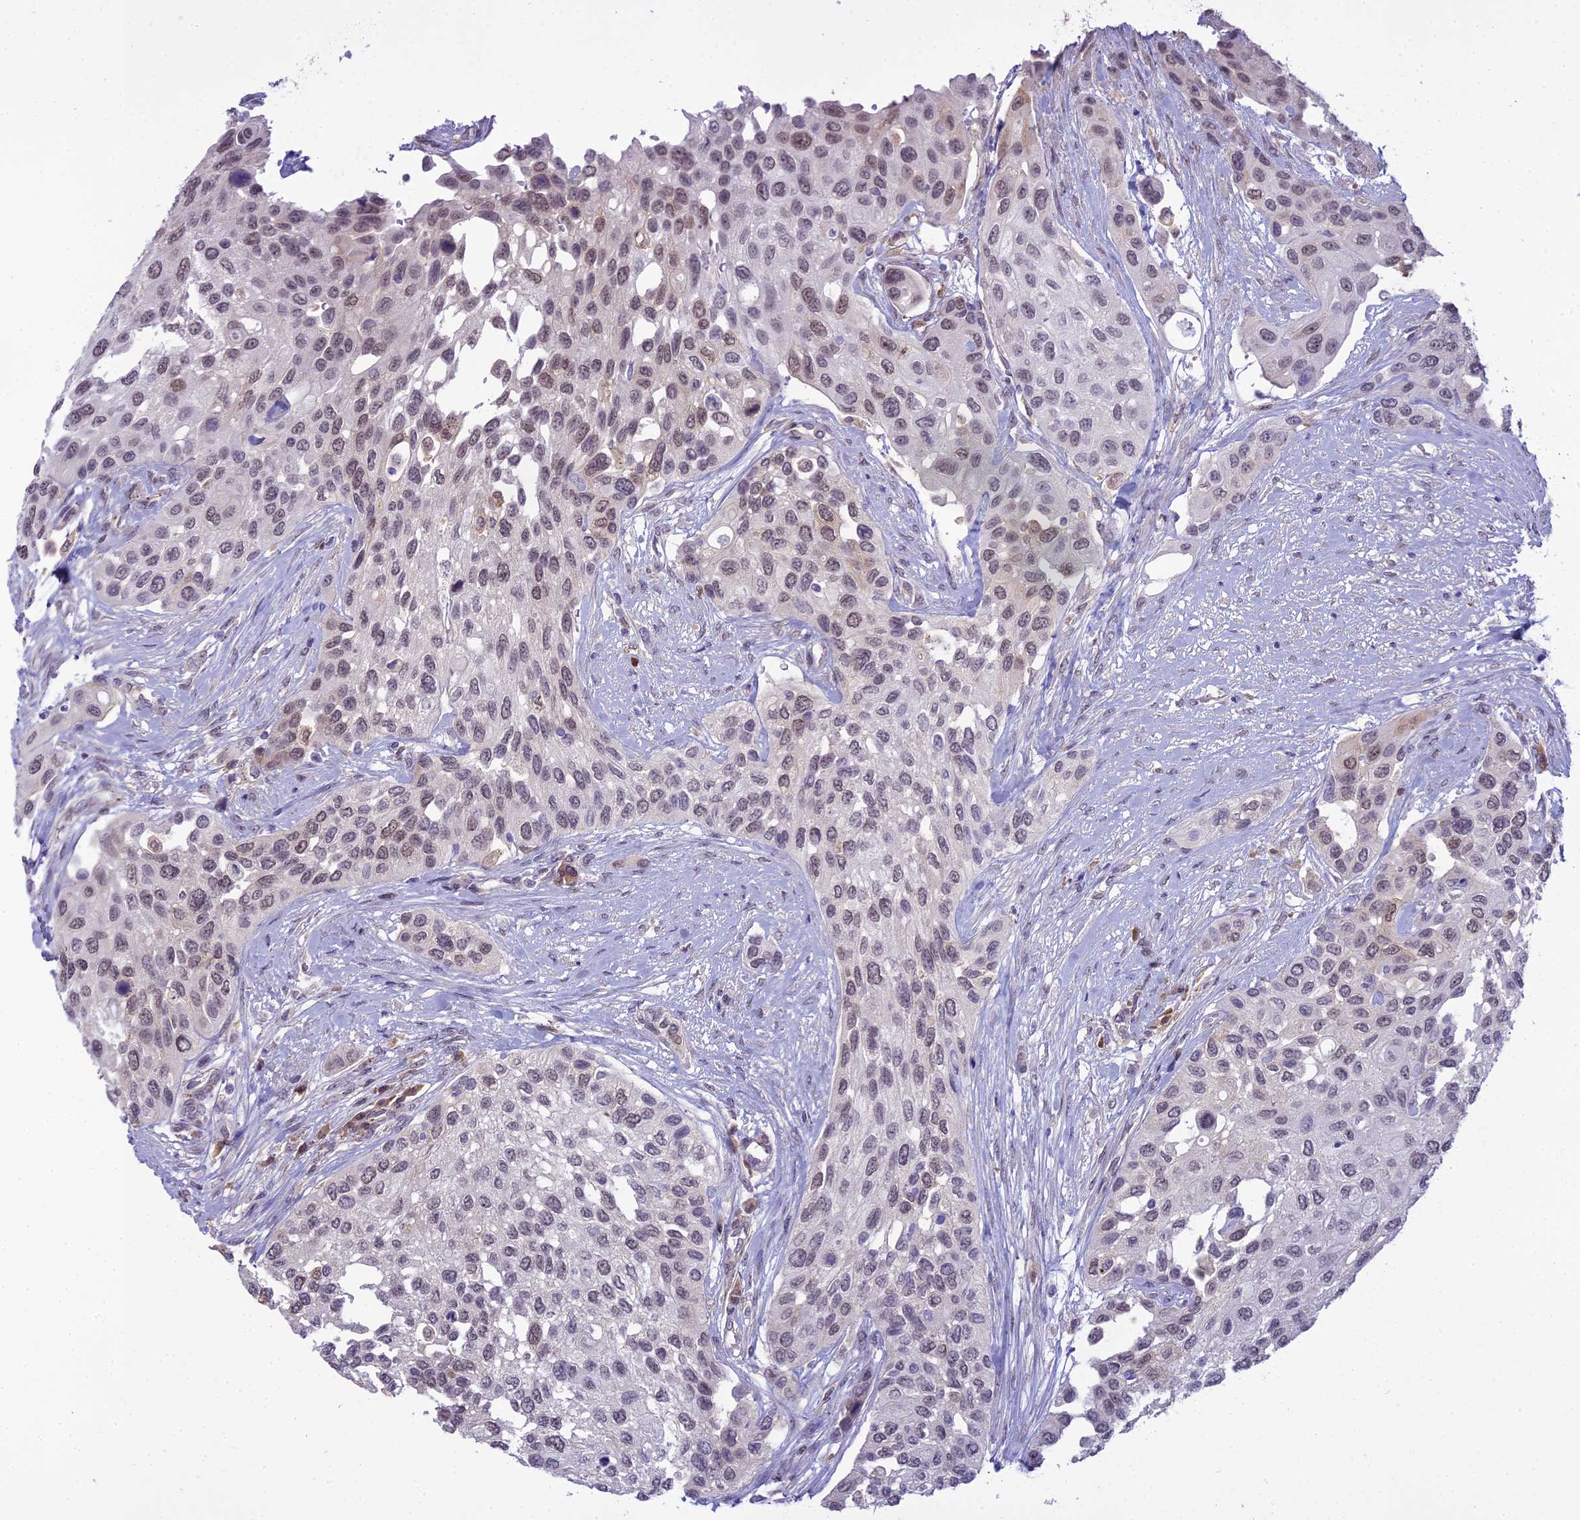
{"staining": {"intensity": "weak", "quantity": "25%-75%", "location": "nuclear"}, "tissue": "urothelial cancer", "cell_type": "Tumor cells", "image_type": "cancer", "snomed": [{"axis": "morphology", "description": "Normal tissue, NOS"}, {"axis": "morphology", "description": "Urothelial carcinoma, High grade"}, {"axis": "topography", "description": "Vascular tissue"}, {"axis": "topography", "description": "Urinary bladder"}], "caption": "Immunohistochemistry (DAB (3,3'-diaminobenzidine)) staining of urothelial cancer demonstrates weak nuclear protein positivity in about 25%-75% of tumor cells.", "gene": "BLNK", "patient": {"sex": "female", "age": 56}}